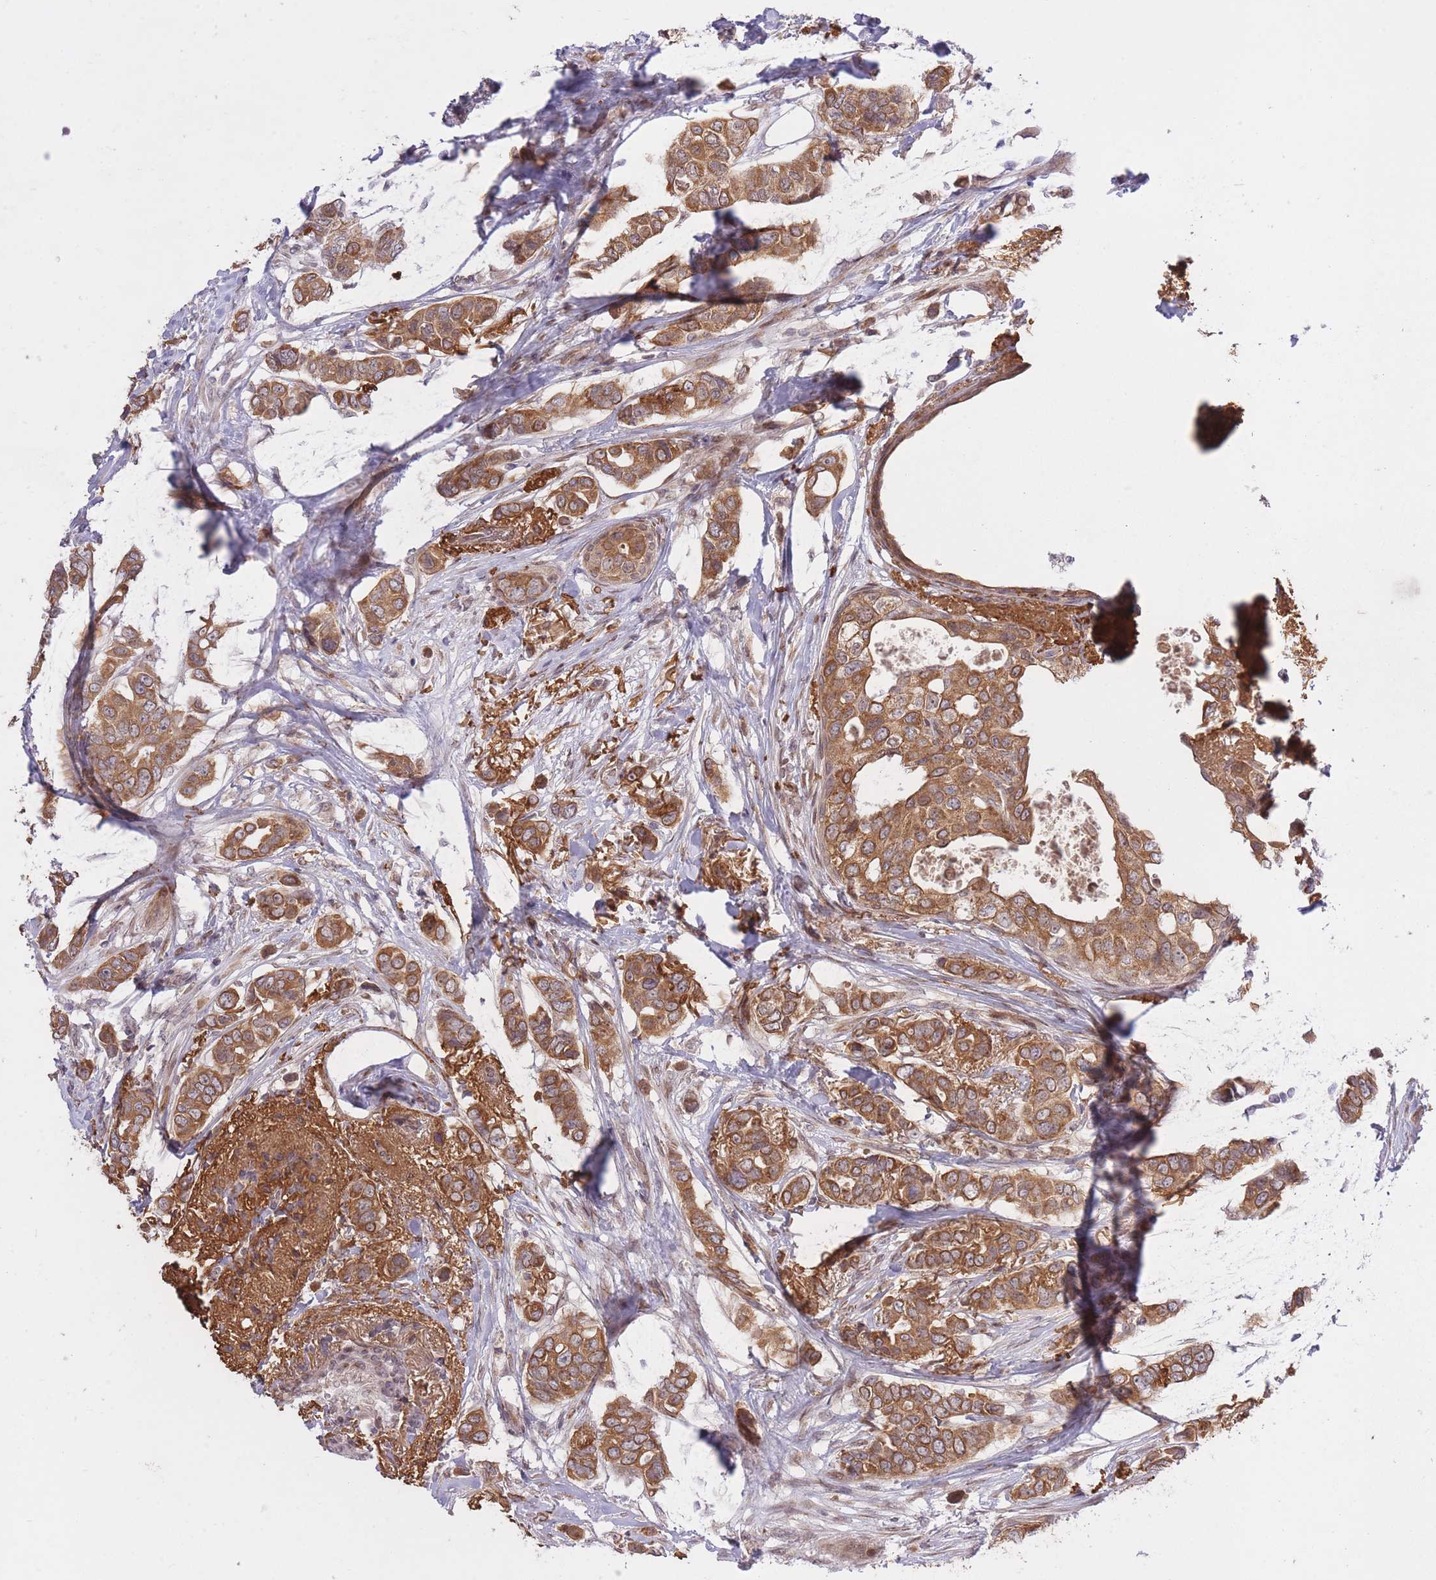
{"staining": {"intensity": "moderate", "quantity": ">75%", "location": "cytoplasmic/membranous"}, "tissue": "breast cancer", "cell_type": "Tumor cells", "image_type": "cancer", "snomed": [{"axis": "morphology", "description": "Lobular carcinoma"}, {"axis": "topography", "description": "Breast"}], "caption": "Protein expression analysis of human breast lobular carcinoma reveals moderate cytoplasmic/membranous positivity in approximately >75% of tumor cells. (DAB IHC, brown staining for protein, blue staining for nuclei).", "gene": "ZNF391", "patient": {"sex": "female", "age": 51}}